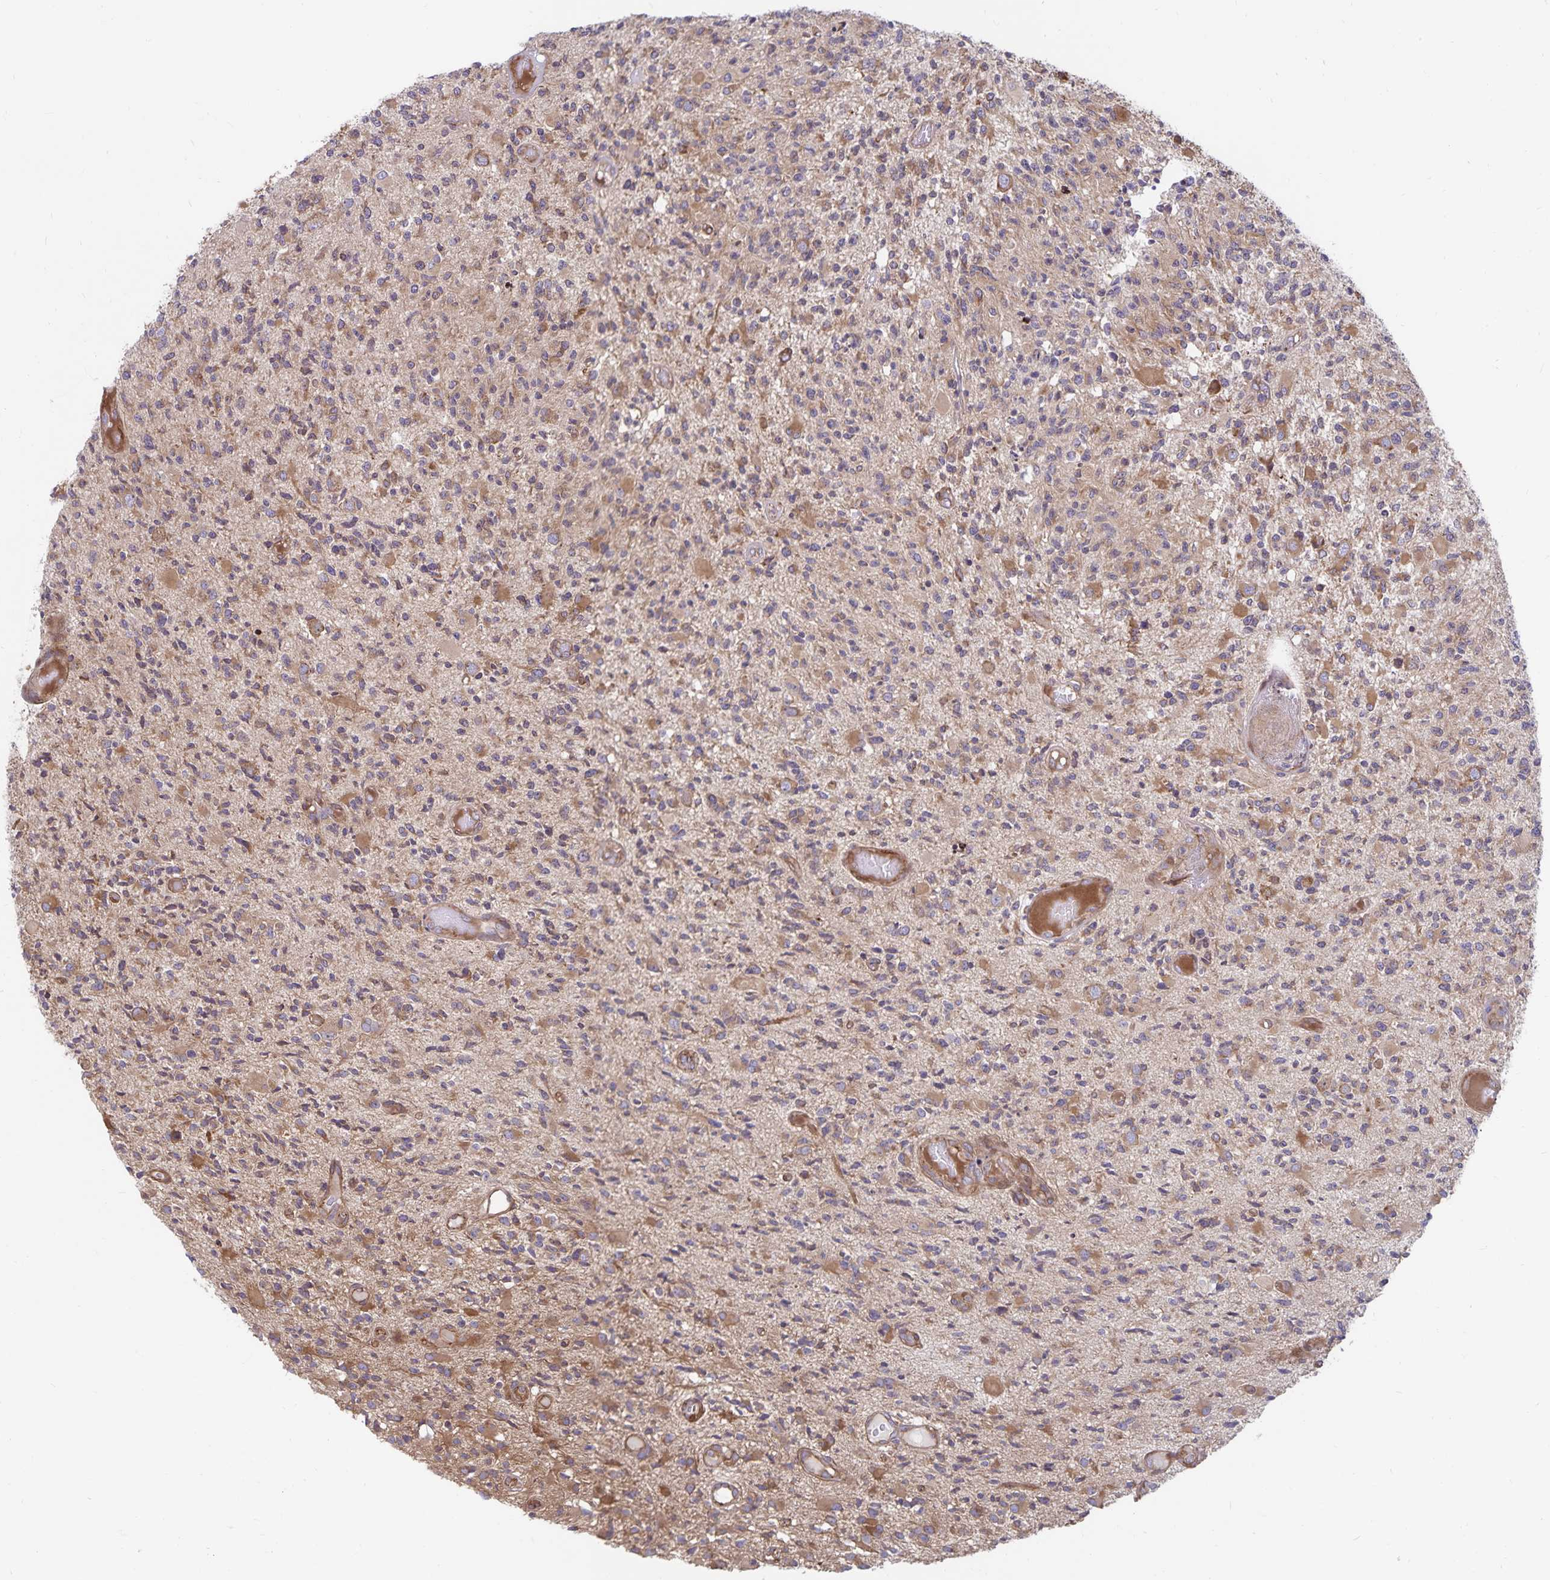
{"staining": {"intensity": "moderate", "quantity": "25%-75%", "location": "cytoplasmic/membranous"}, "tissue": "glioma", "cell_type": "Tumor cells", "image_type": "cancer", "snomed": [{"axis": "morphology", "description": "Glioma, malignant, High grade"}, {"axis": "topography", "description": "Brain"}], "caption": "High-power microscopy captured an IHC image of malignant high-grade glioma, revealing moderate cytoplasmic/membranous staining in about 25%-75% of tumor cells. Nuclei are stained in blue.", "gene": "SEC62", "patient": {"sex": "female", "age": 63}}